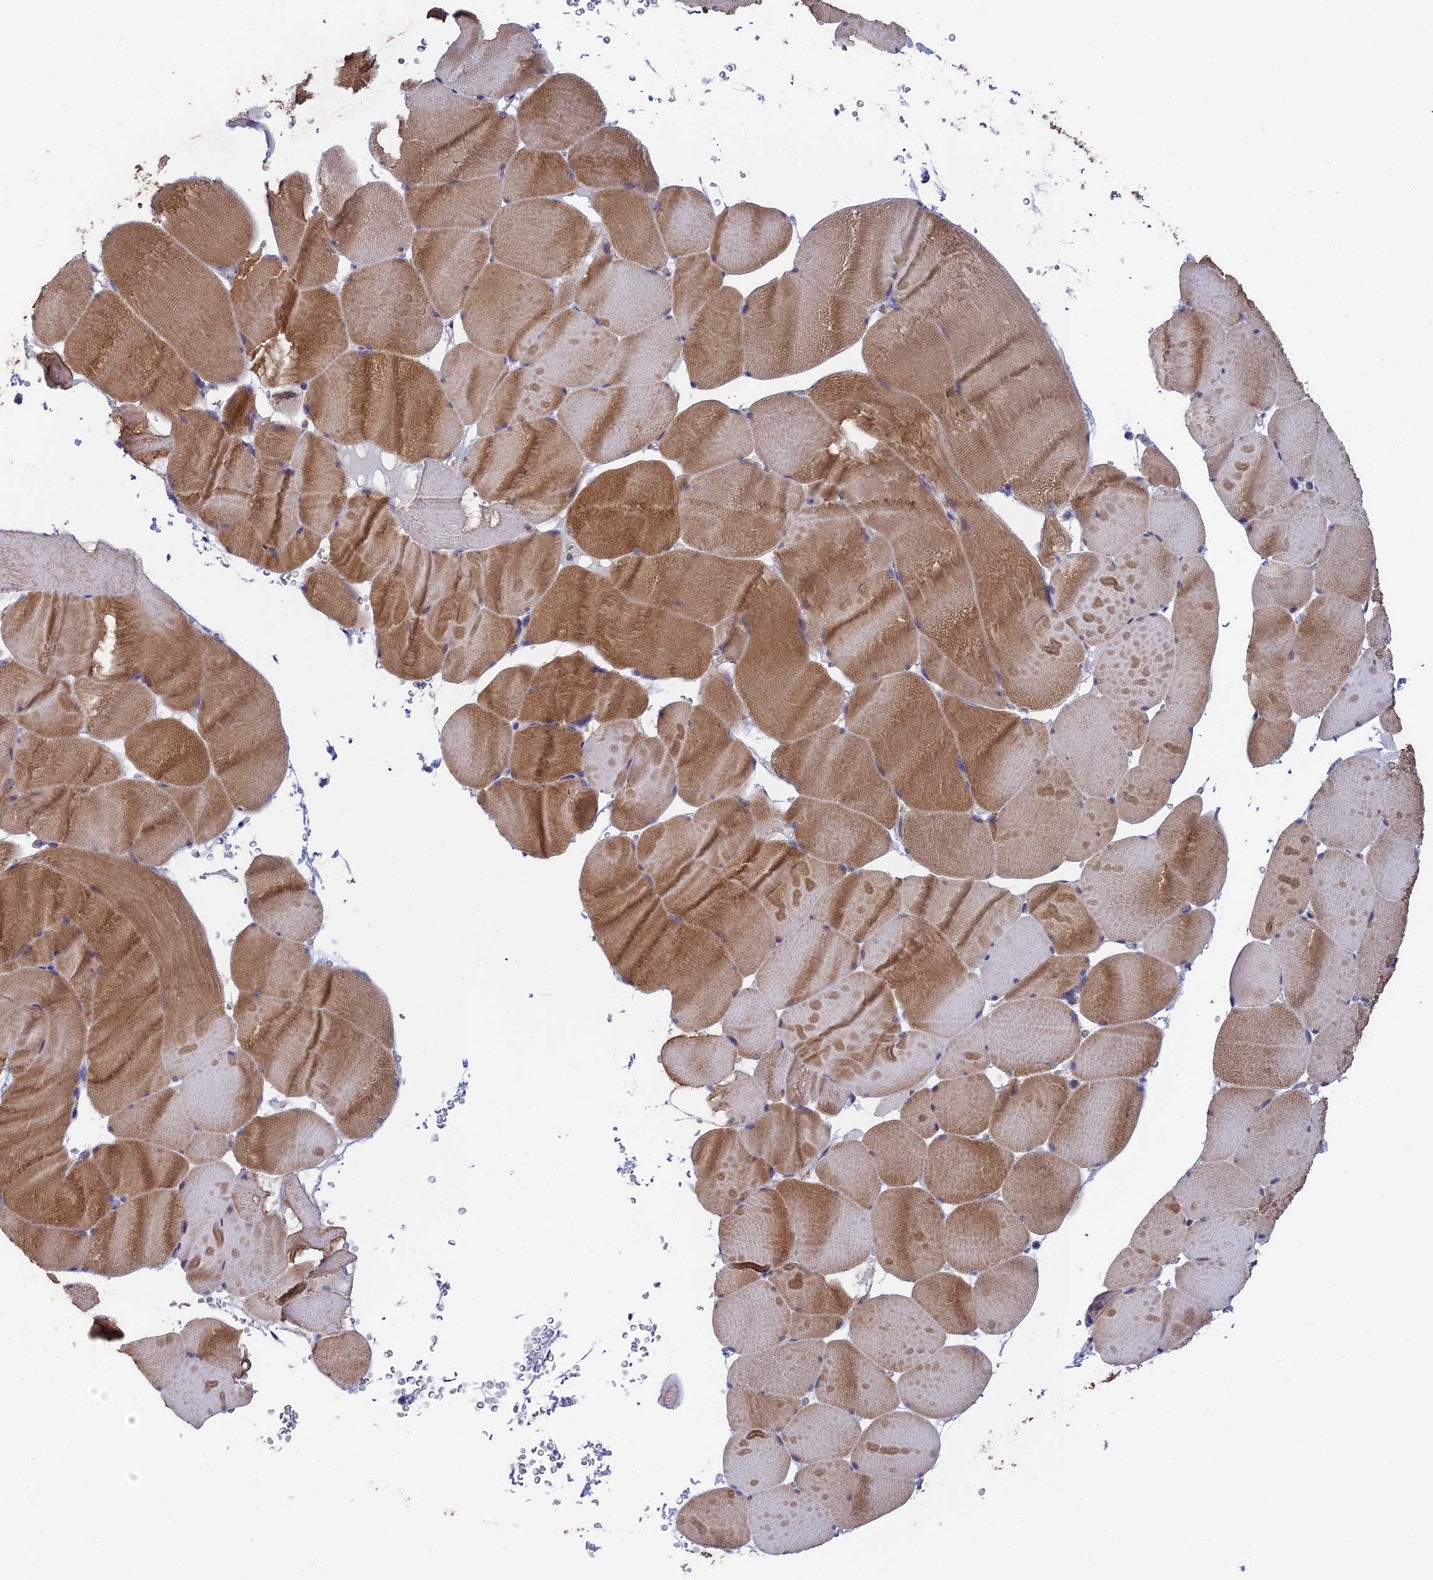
{"staining": {"intensity": "moderate", "quantity": ">75%", "location": "cytoplasmic/membranous"}, "tissue": "skeletal muscle", "cell_type": "Myocytes", "image_type": "normal", "snomed": [{"axis": "morphology", "description": "Normal tissue, NOS"}, {"axis": "topography", "description": "Skeletal muscle"}], "caption": "Benign skeletal muscle was stained to show a protein in brown. There is medium levels of moderate cytoplasmic/membranous staining in about >75% of myocytes. (Stains: DAB in brown, nuclei in blue, Microscopy: brightfield microscopy at high magnification).", "gene": "BLTP2", "patient": {"sex": "male", "age": 62}}